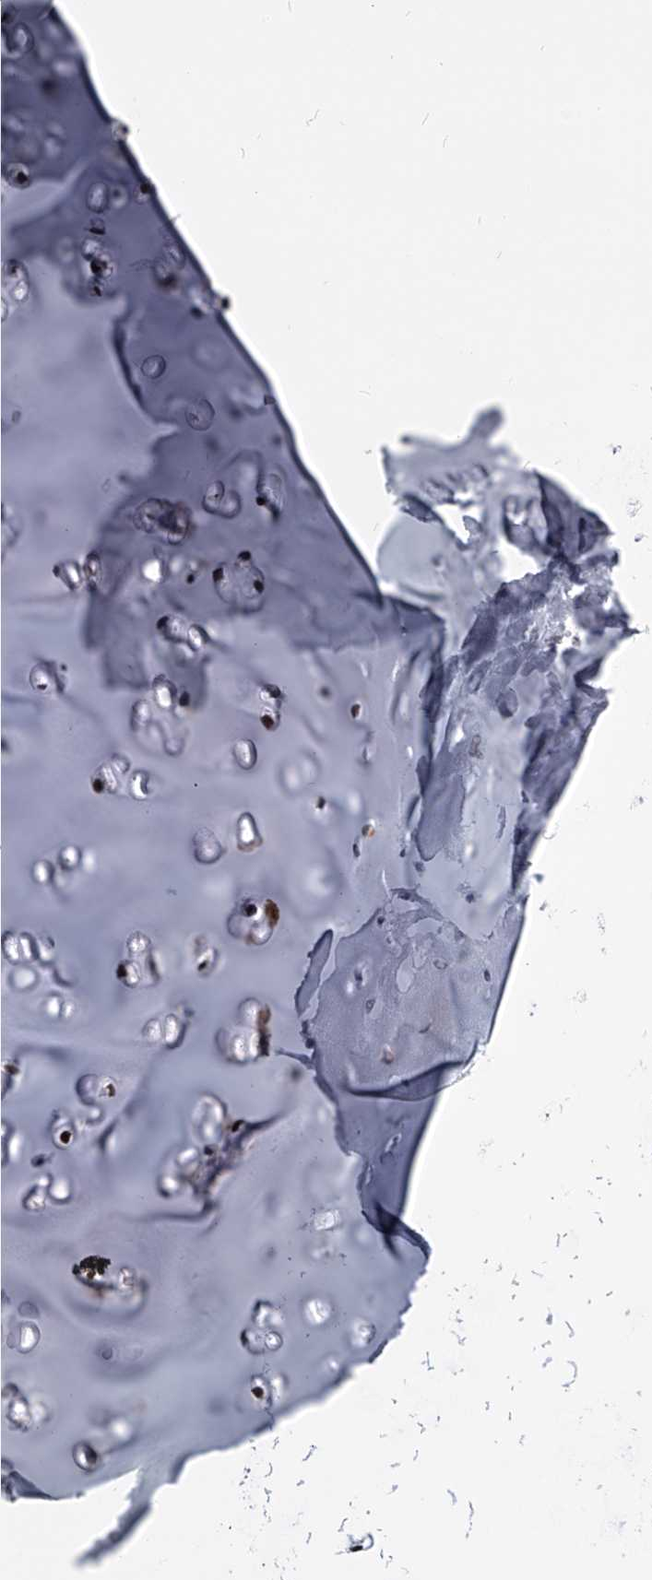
{"staining": {"intensity": "moderate", "quantity": ">75%", "location": "nuclear"}, "tissue": "adipose tissue", "cell_type": "Adipocytes", "image_type": "normal", "snomed": [{"axis": "morphology", "description": "Normal tissue, NOS"}, {"axis": "morphology", "description": "Basal cell carcinoma"}, {"axis": "topography", "description": "Cartilage tissue"}, {"axis": "topography", "description": "Nasopharynx"}, {"axis": "topography", "description": "Oral tissue"}], "caption": "Immunohistochemical staining of benign human adipose tissue exhibits moderate nuclear protein staining in about >75% of adipocytes.", "gene": "CMTR1", "patient": {"sex": "female", "age": 77}}